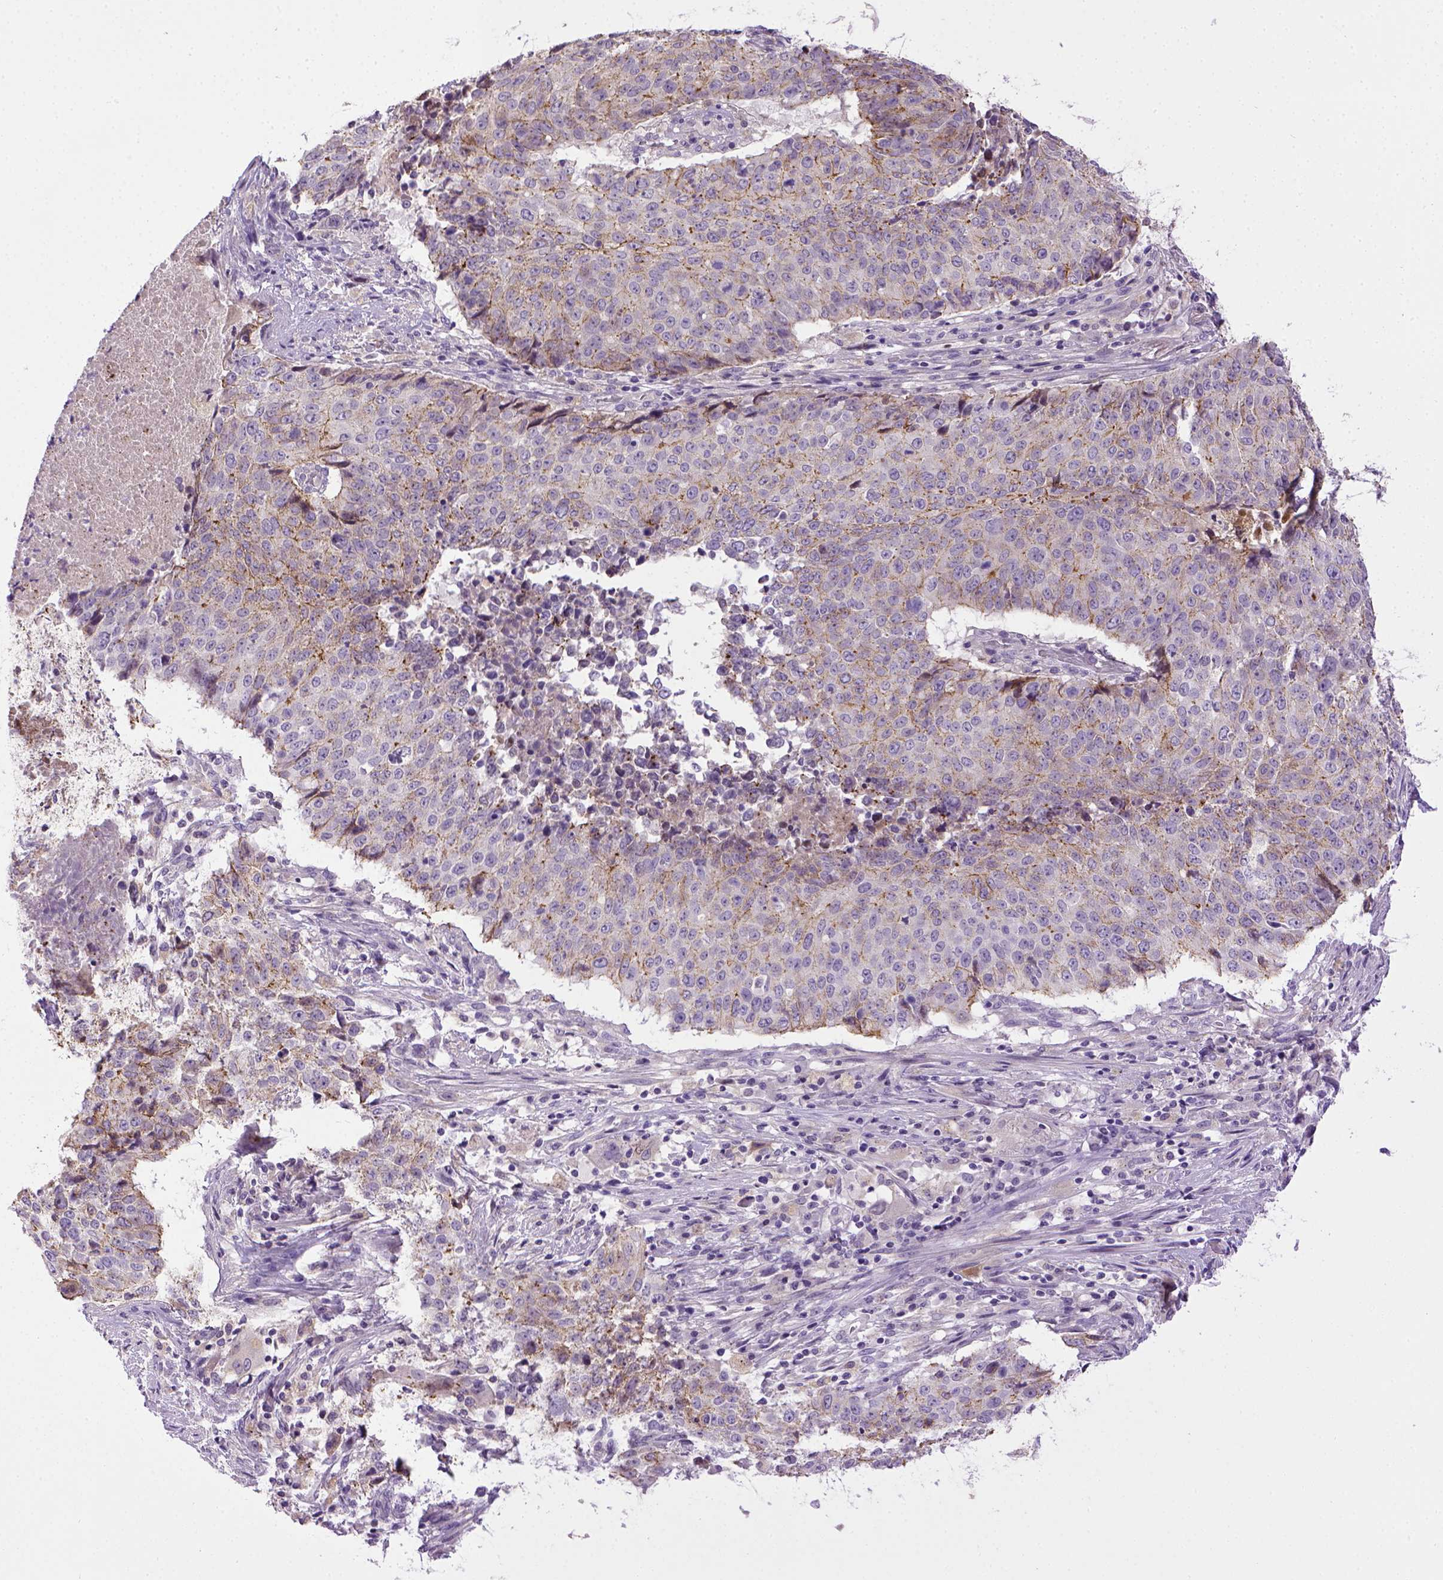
{"staining": {"intensity": "moderate", "quantity": "<25%", "location": "cytoplasmic/membranous"}, "tissue": "lung cancer", "cell_type": "Tumor cells", "image_type": "cancer", "snomed": [{"axis": "morphology", "description": "Normal tissue, NOS"}, {"axis": "morphology", "description": "Squamous cell carcinoma, NOS"}, {"axis": "topography", "description": "Bronchus"}, {"axis": "topography", "description": "Lung"}], "caption": "Human squamous cell carcinoma (lung) stained for a protein (brown) shows moderate cytoplasmic/membranous positive expression in approximately <25% of tumor cells.", "gene": "CDH1", "patient": {"sex": "male", "age": 64}}